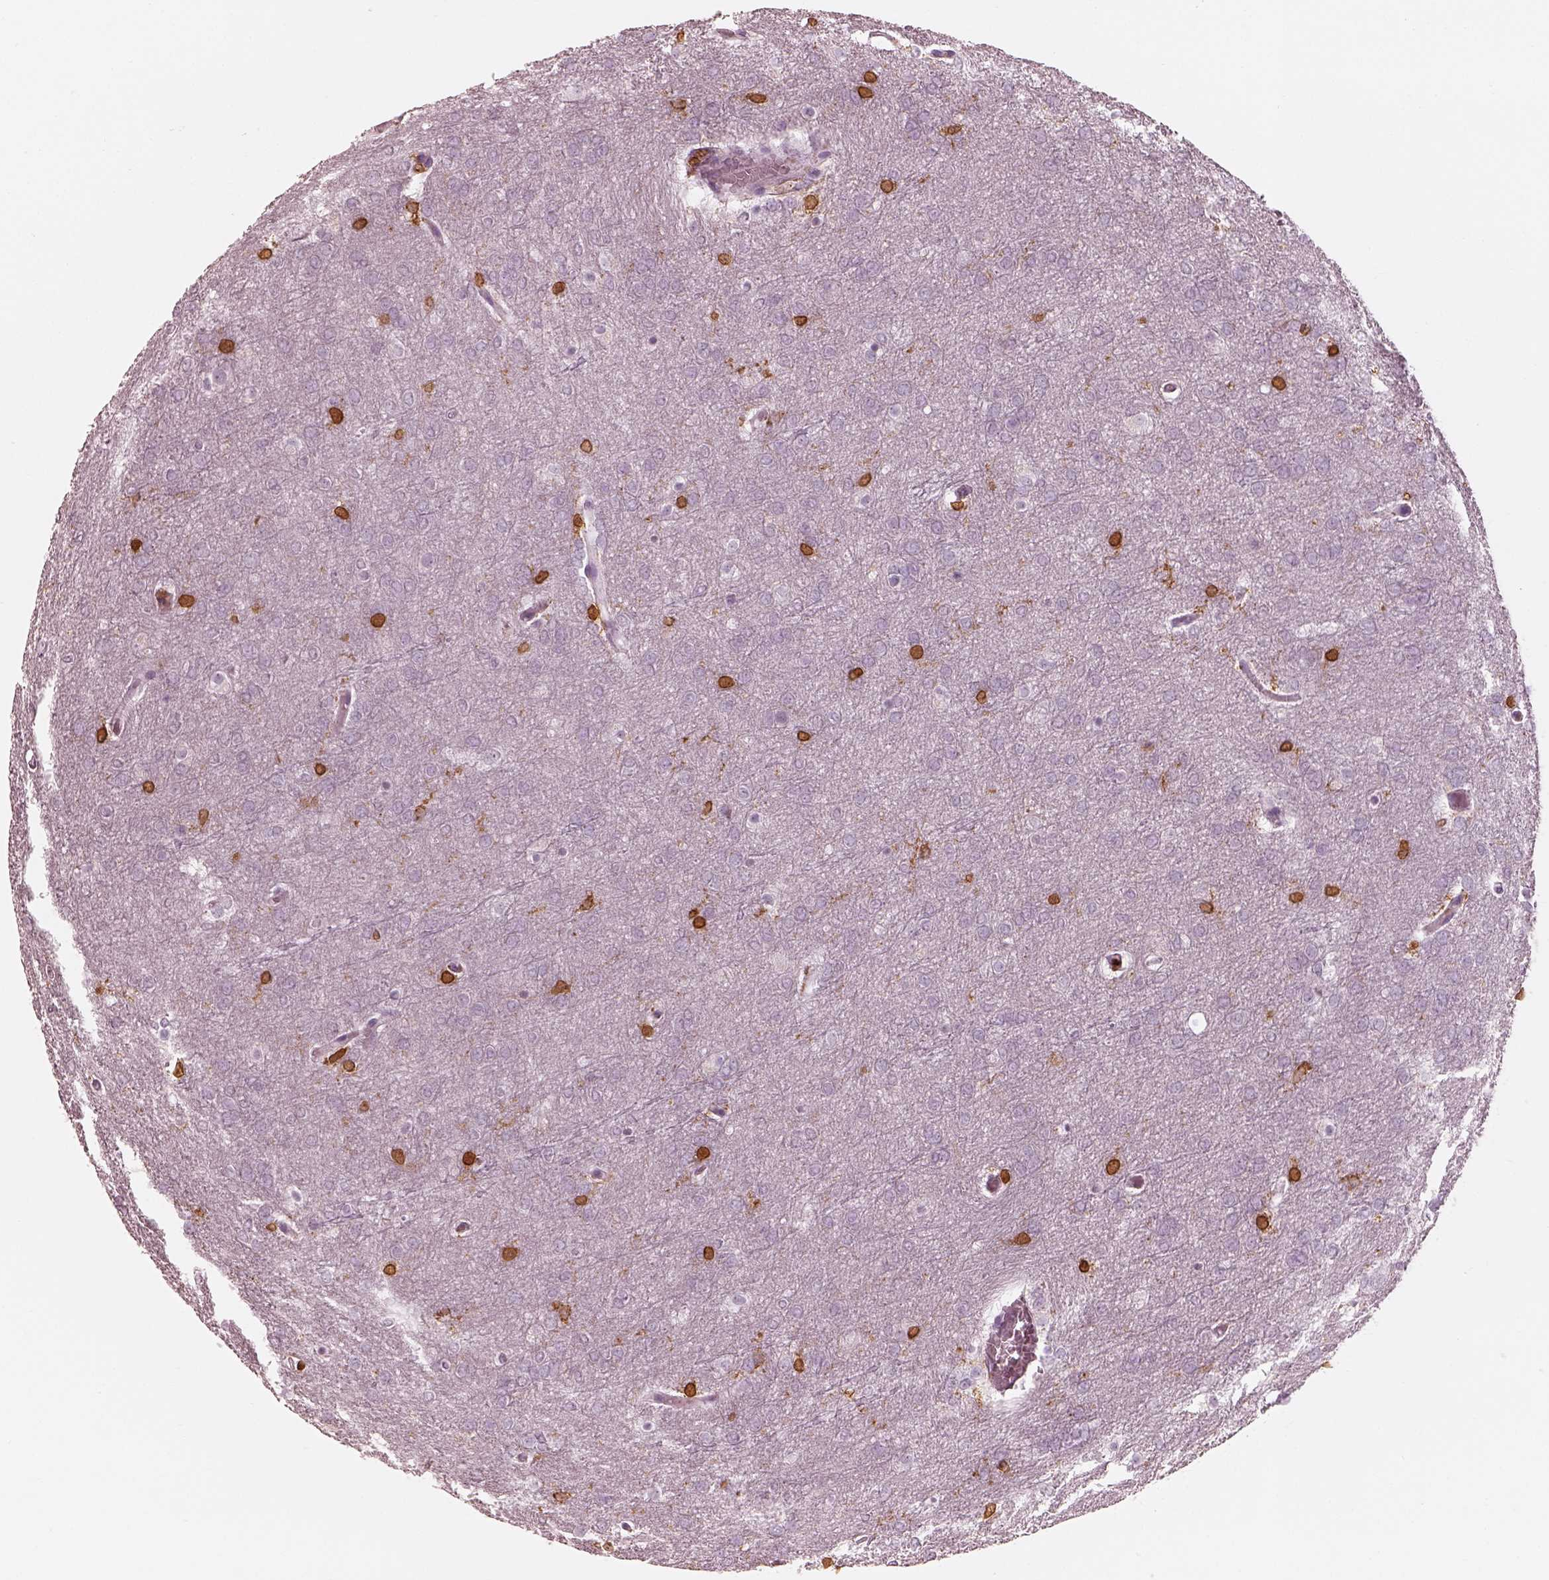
{"staining": {"intensity": "negative", "quantity": "none", "location": "none"}, "tissue": "glioma", "cell_type": "Tumor cells", "image_type": "cancer", "snomed": [{"axis": "morphology", "description": "Glioma, malignant, High grade"}, {"axis": "topography", "description": "Brain"}], "caption": "This photomicrograph is of malignant glioma (high-grade) stained with IHC to label a protein in brown with the nuclei are counter-stained blue. There is no positivity in tumor cells.", "gene": "ALOX5", "patient": {"sex": "female", "age": 61}}